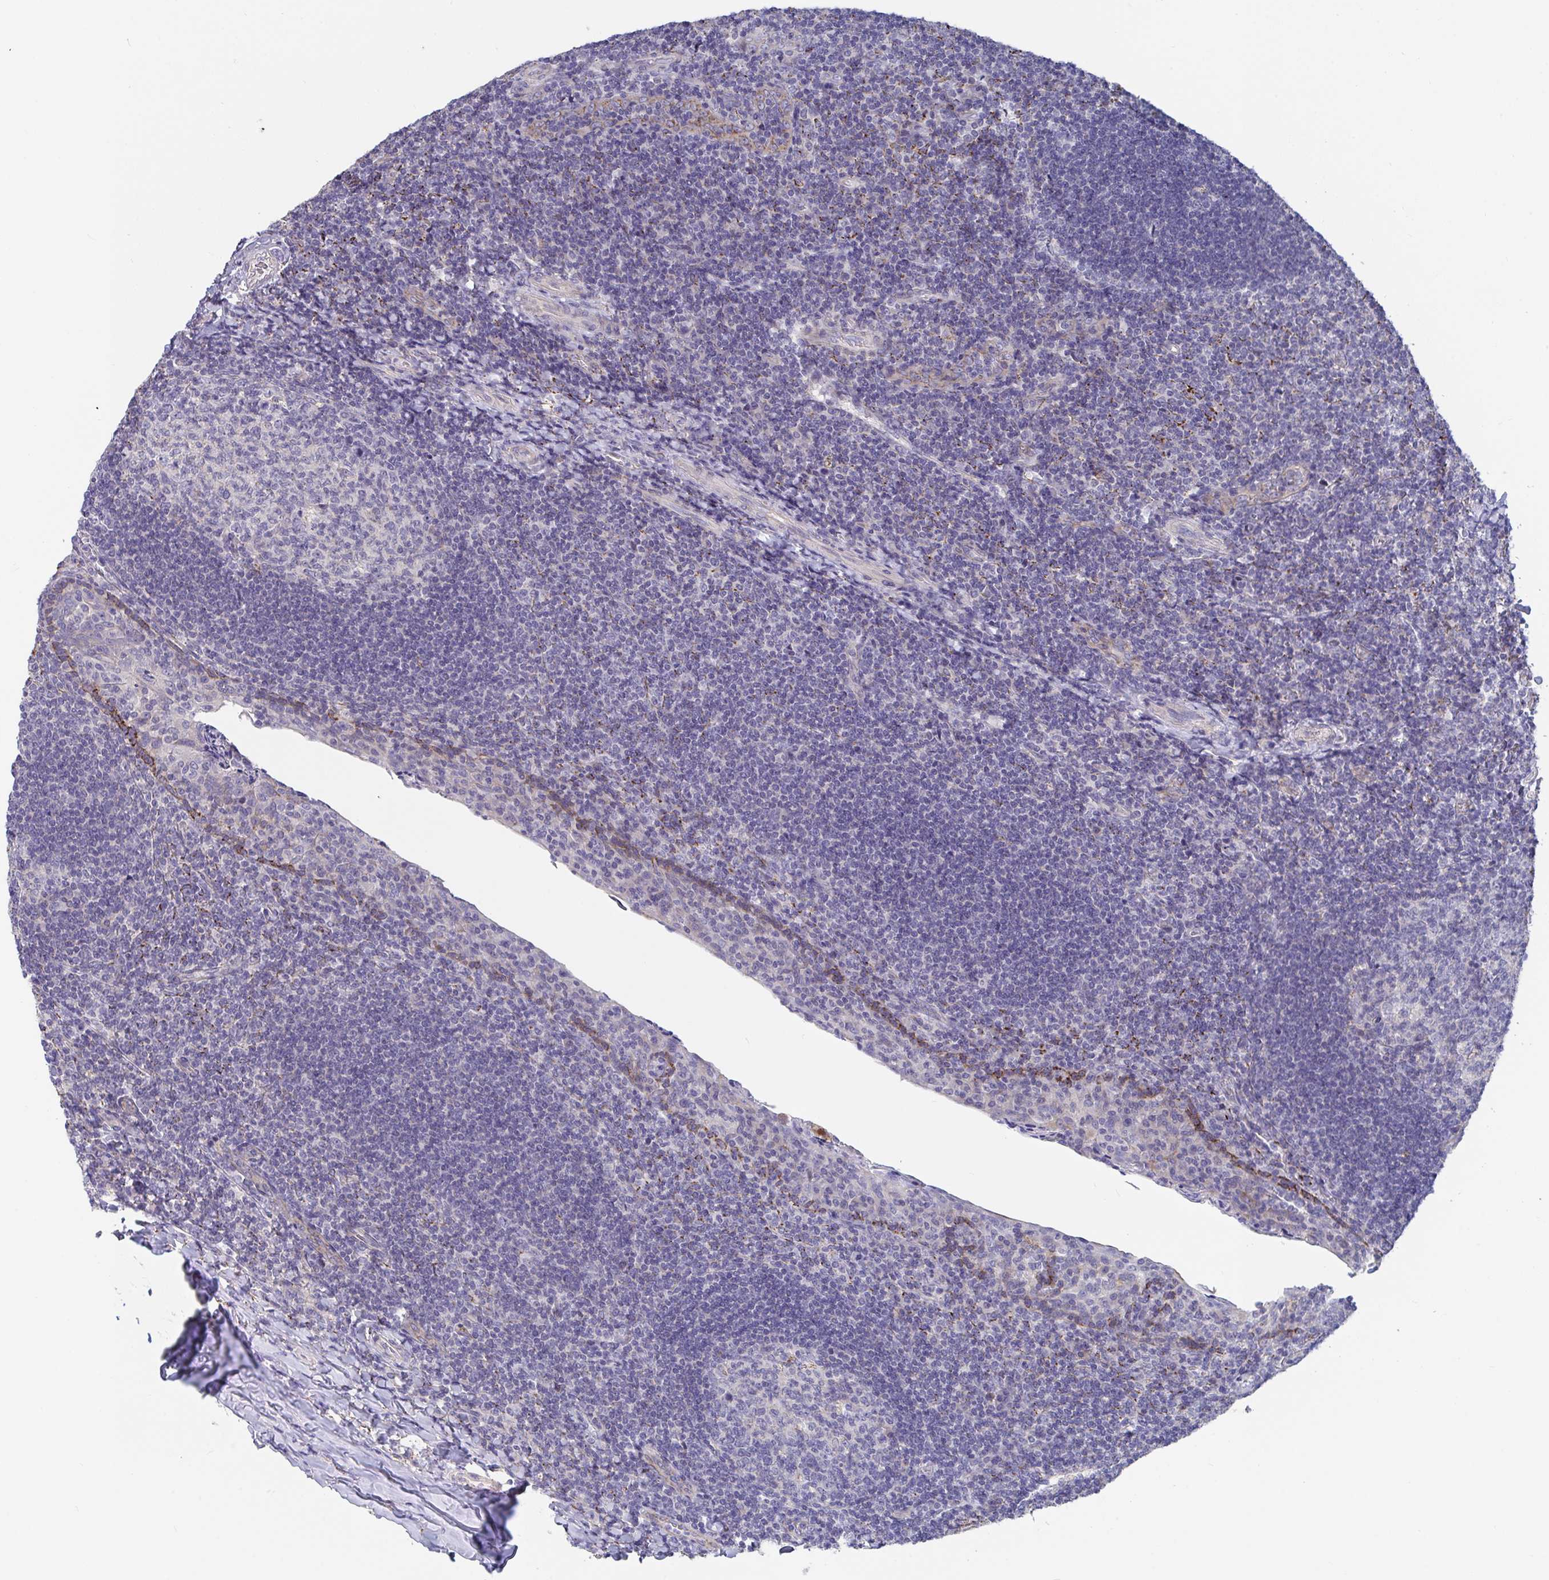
{"staining": {"intensity": "moderate", "quantity": "<25%", "location": "cytoplasmic/membranous"}, "tissue": "tonsil", "cell_type": "Germinal center cells", "image_type": "normal", "snomed": [{"axis": "morphology", "description": "Normal tissue, NOS"}, {"axis": "topography", "description": "Tonsil"}], "caption": "This histopathology image demonstrates benign tonsil stained with immunohistochemistry to label a protein in brown. The cytoplasmic/membranous of germinal center cells show moderate positivity for the protein. Nuclei are counter-stained blue.", "gene": "FAM156A", "patient": {"sex": "male", "age": 17}}